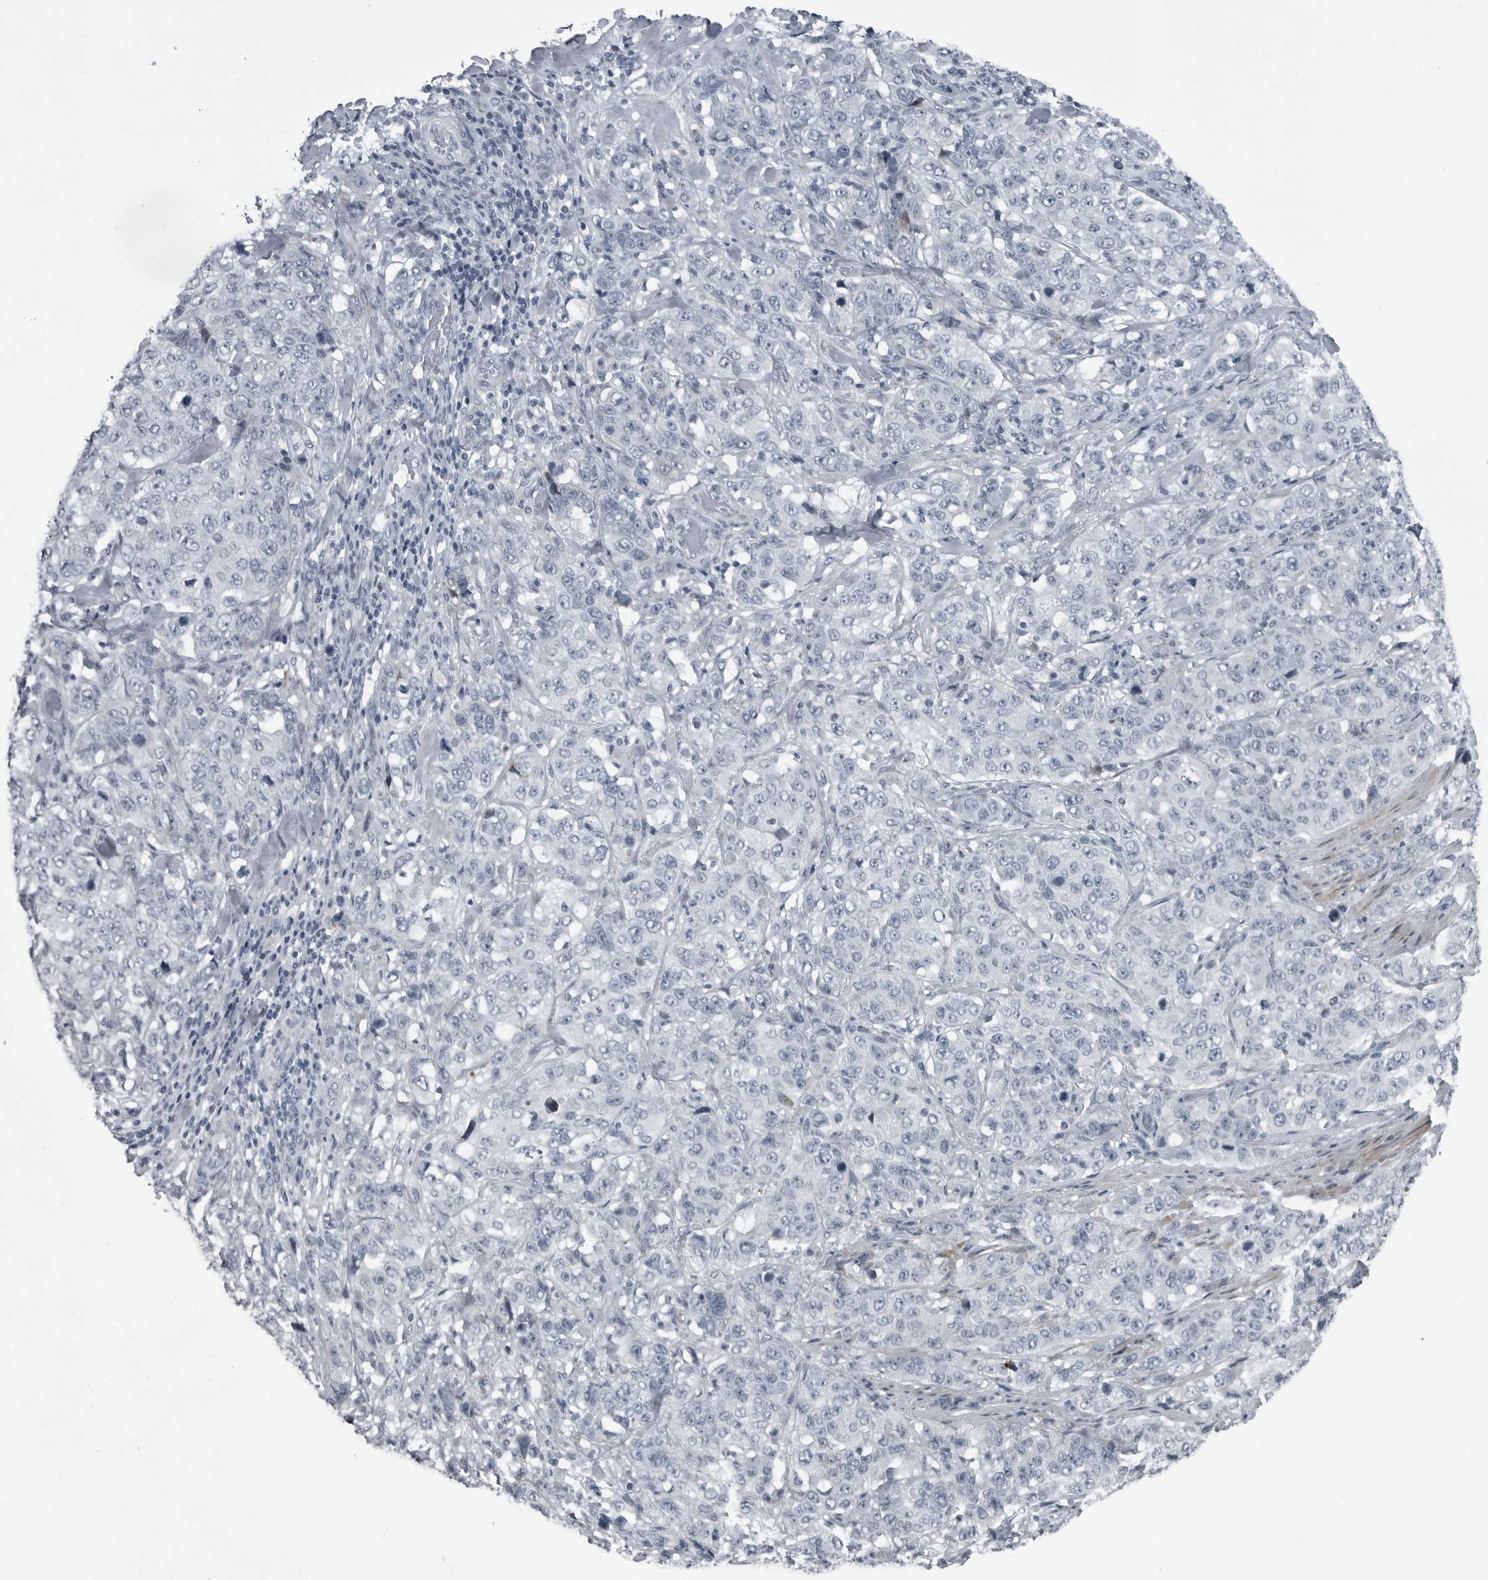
{"staining": {"intensity": "negative", "quantity": "none", "location": "none"}, "tissue": "stomach cancer", "cell_type": "Tumor cells", "image_type": "cancer", "snomed": [{"axis": "morphology", "description": "Adenocarcinoma, NOS"}, {"axis": "topography", "description": "Stomach"}], "caption": "A high-resolution histopathology image shows immunohistochemistry staining of stomach cancer (adenocarcinoma), which demonstrates no significant positivity in tumor cells.", "gene": "DNAAF11", "patient": {"sex": "male", "age": 48}}